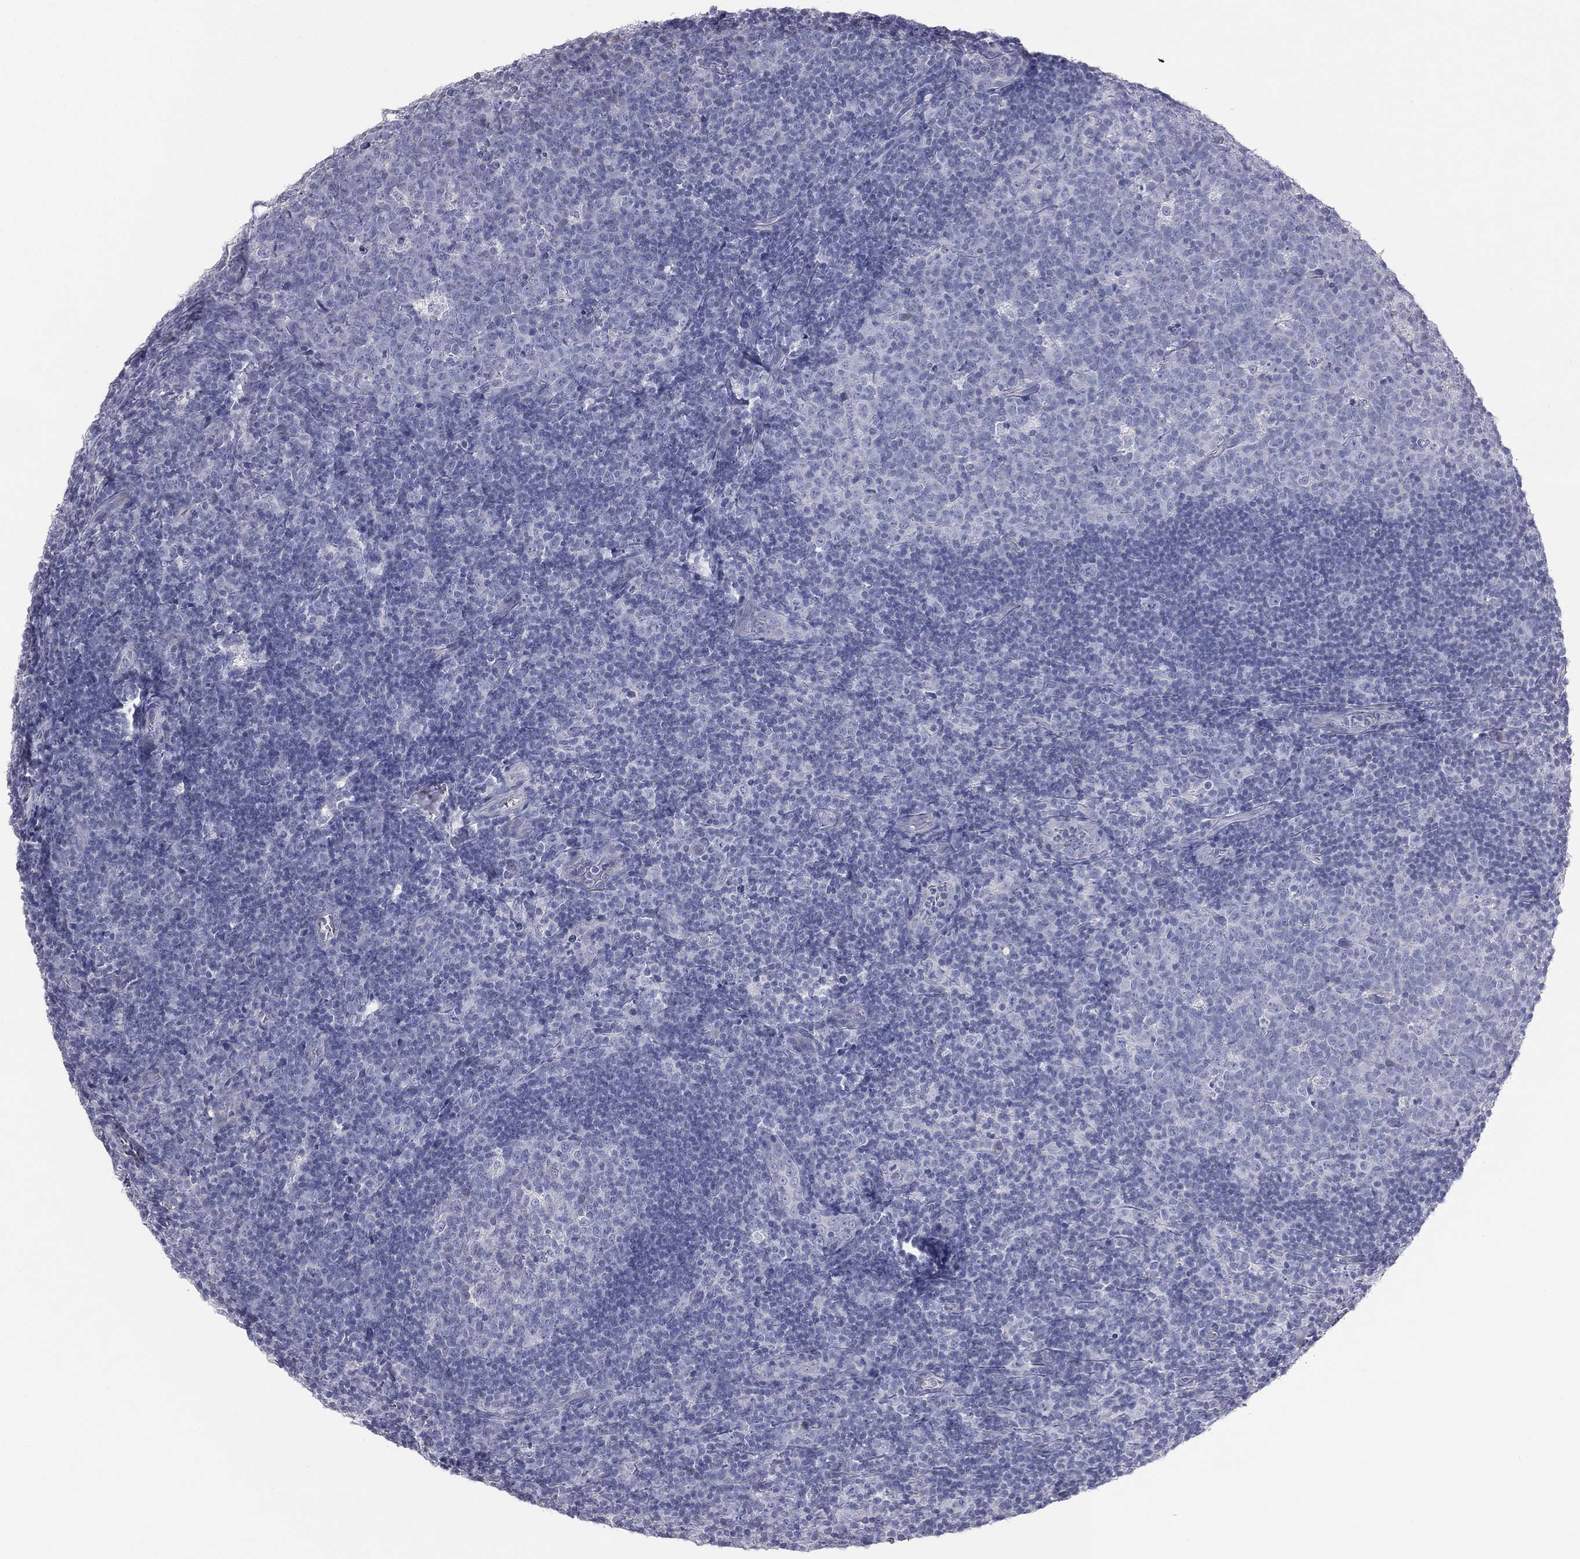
{"staining": {"intensity": "negative", "quantity": "none", "location": "none"}, "tissue": "tonsil", "cell_type": "Germinal center cells", "image_type": "normal", "snomed": [{"axis": "morphology", "description": "Normal tissue, NOS"}, {"axis": "topography", "description": "Tonsil"}], "caption": "DAB (3,3'-diaminobenzidine) immunohistochemical staining of unremarkable human tonsil displays no significant positivity in germinal center cells. (Immunohistochemistry (ihc), brightfield microscopy, high magnification).", "gene": "STK31", "patient": {"sex": "female", "age": 5}}